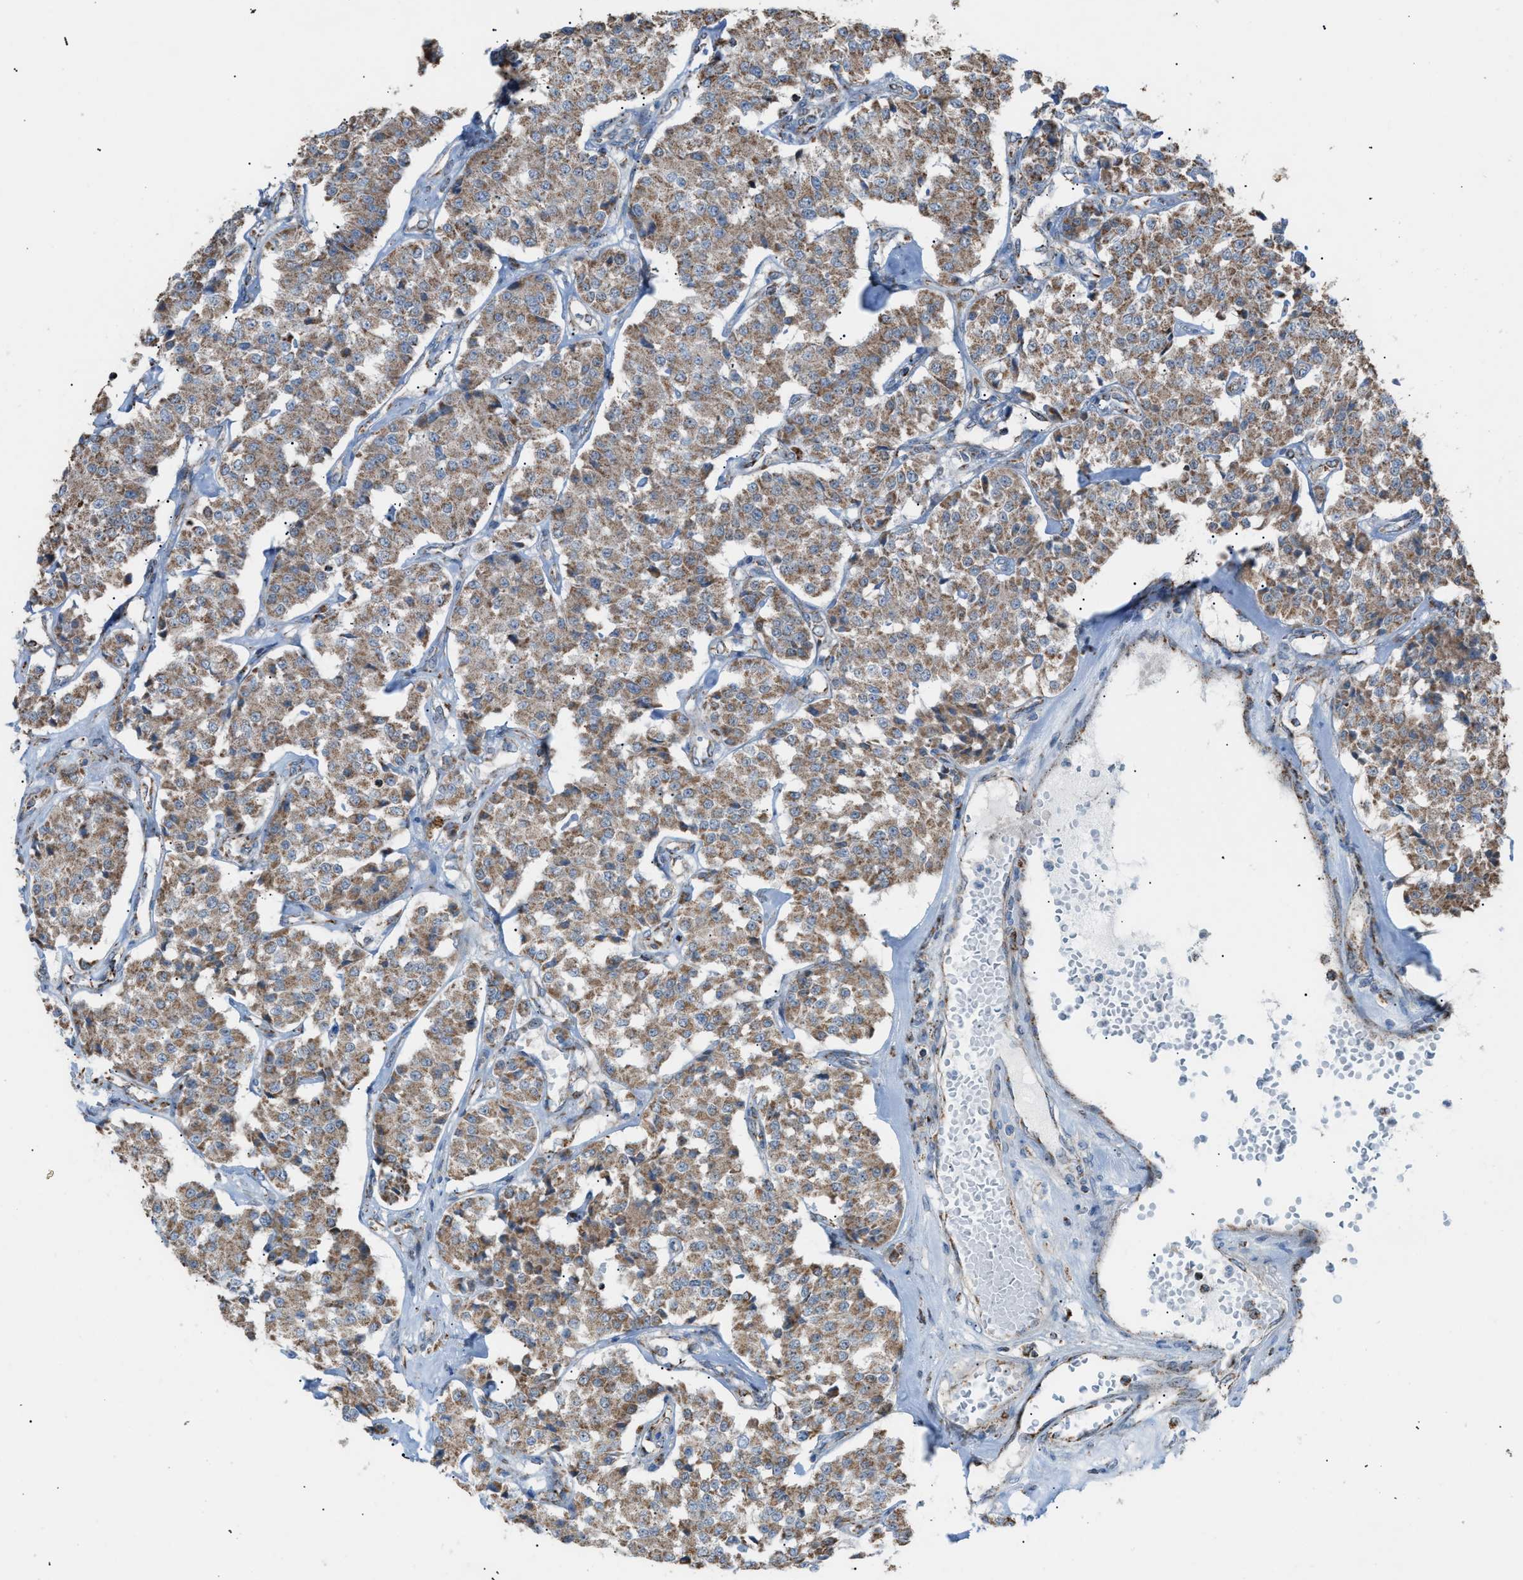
{"staining": {"intensity": "moderate", "quantity": ">75%", "location": "cytoplasmic/membranous"}, "tissue": "carcinoid", "cell_type": "Tumor cells", "image_type": "cancer", "snomed": [{"axis": "morphology", "description": "Carcinoid, malignant, NOS"}, {"axis": "topography", "description": "Pancreas"}], "caption": "Protein staining displays moderate cytoplasmic/membranous staining in about >75% of tumor cells in carcinoid (malignant).", "gene": "SRM", "patient": {"sex": "male", "age": 41}}